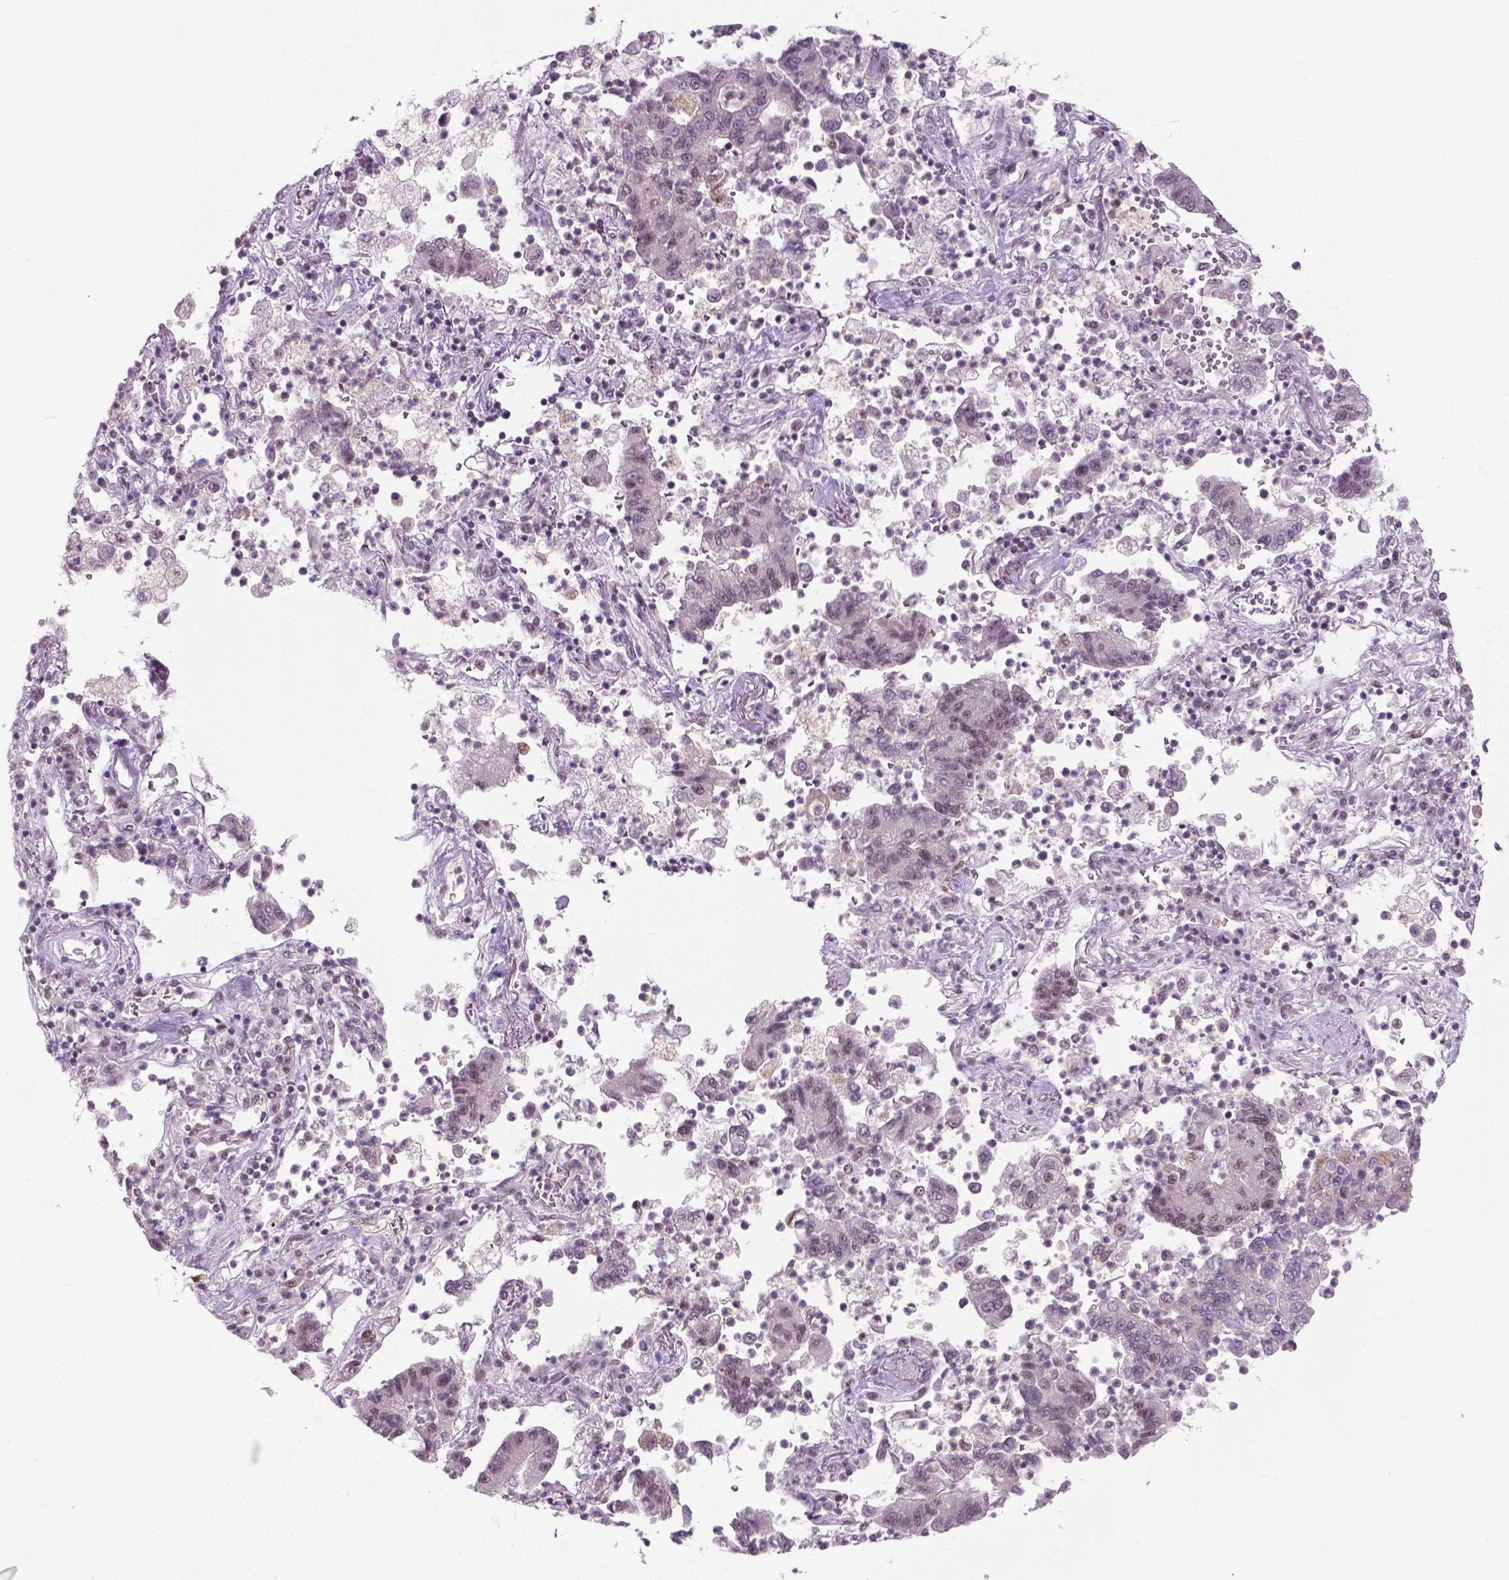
{"staining": {"intensity": "weak", "quantity": "25%-75%", "location": "nuclear"}, "tissue": "lung cancer", "cell_type": "Tumor cells", "image_type": "cancer", "snomed": [{"axis": "morphology", "description": "Adenocarcinoma, NOS"}, {"axis": "topography", "description": "Lung"}], "caption": "Adenocarcinoma (lung) stained with a protein marker demonstrates weak staining in tumor cells.", "gene": "PHAX", "patient": {"sex": "female", "age": 57}}